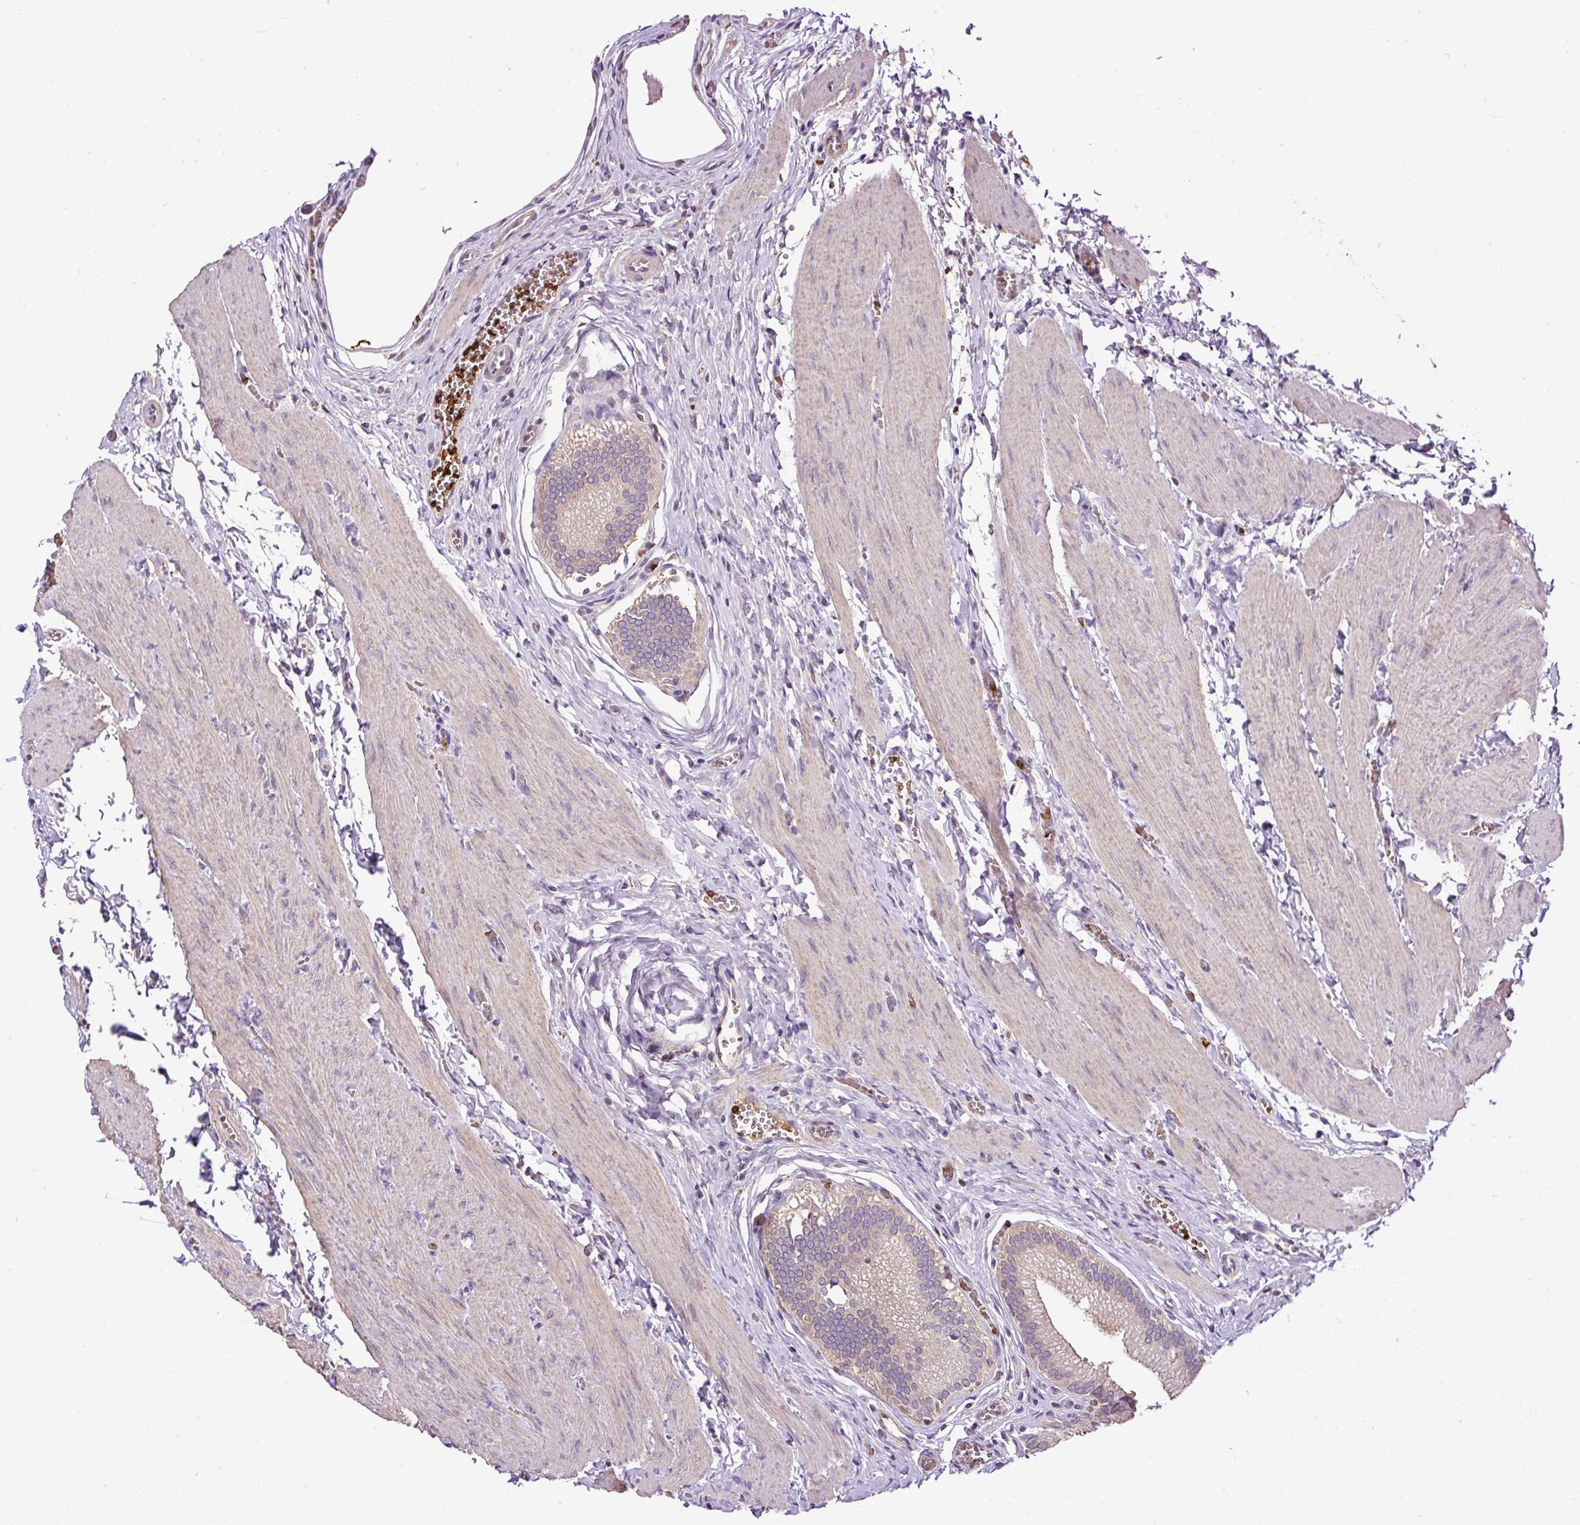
{"staining": {"intensity": "weak", "quantity": "25%-75%", "location": "cytoplasmic/membranous"}, "tissue": "gallbladder", "cell_type": "Glandular cells", "image_type": "normal", "snomed": [{"axis": "morphology", "description": "Normal tissue, NOS"}, {"axis": "topography", "description": "Gallbladder"}], "caption": "A brown stain highlights weak cytoplasmic/membranous expression of a protein in glandular cells of unremarkable human gallbladder. (DAB (3,3'-diaminobenzidine) IHC with brightfield microscopy, high magnification).", "gene": "CXCL13", "patient": {"sex": "male", "age": 17}}